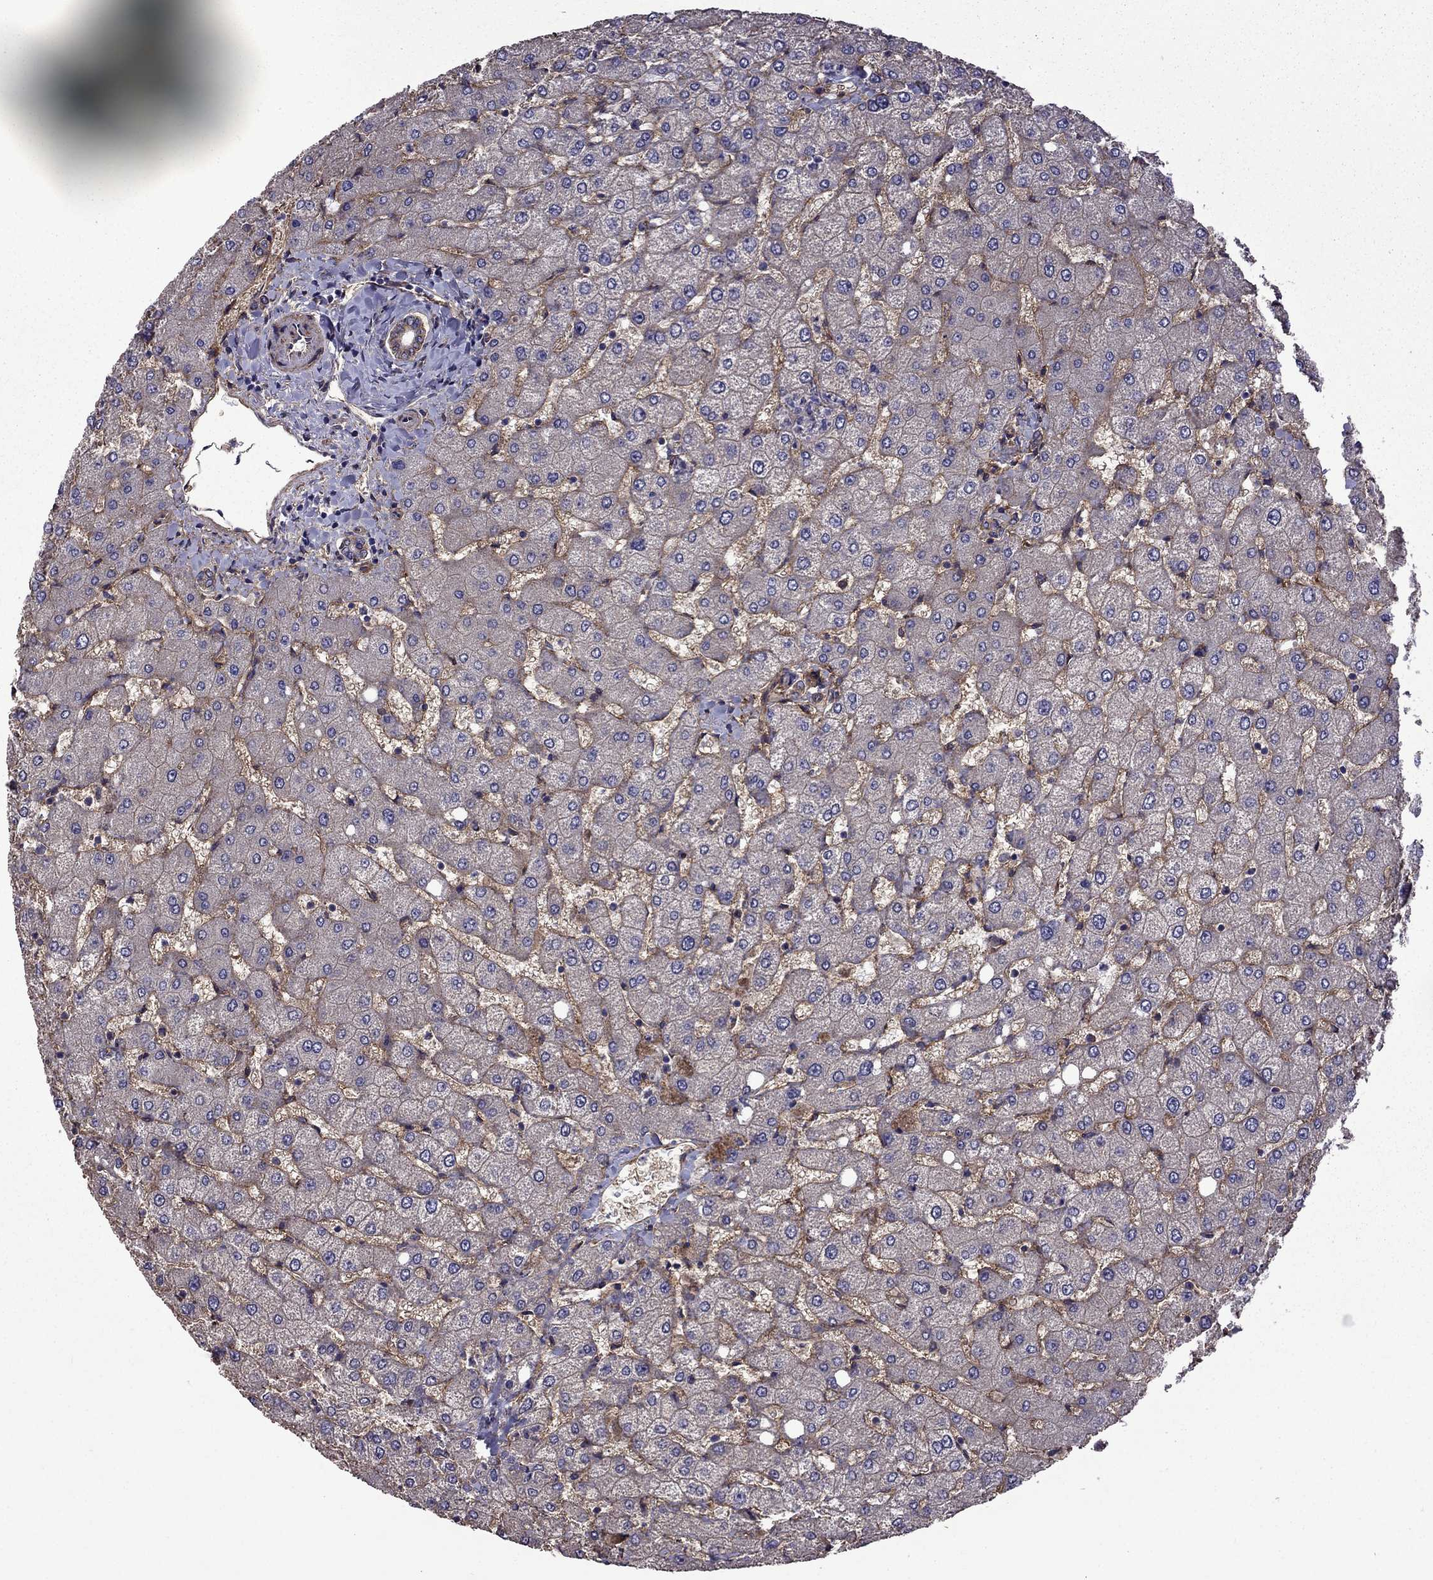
{"staining": {"intensity": "weak", "quantity": "25%-75%", "location": "cytoplasmic/membranous"}, "tissue": "liver", "cell_type": "Cholangiocytes", "image_type": "normal", "snomed": [{"axis": "morphology", "description": "Normal tissue, NOS"}, {"axis": "topography", "description": "Liver"}], "caption": "The micrograph shows staining of normal liver, revealing weak cytoplasmic/membranous protein expression (brown color) within cholangiocytes. Nuclei are stained in blue.", "gene": "ITGB1", "patient": {"sex": "female", "age": 54}}